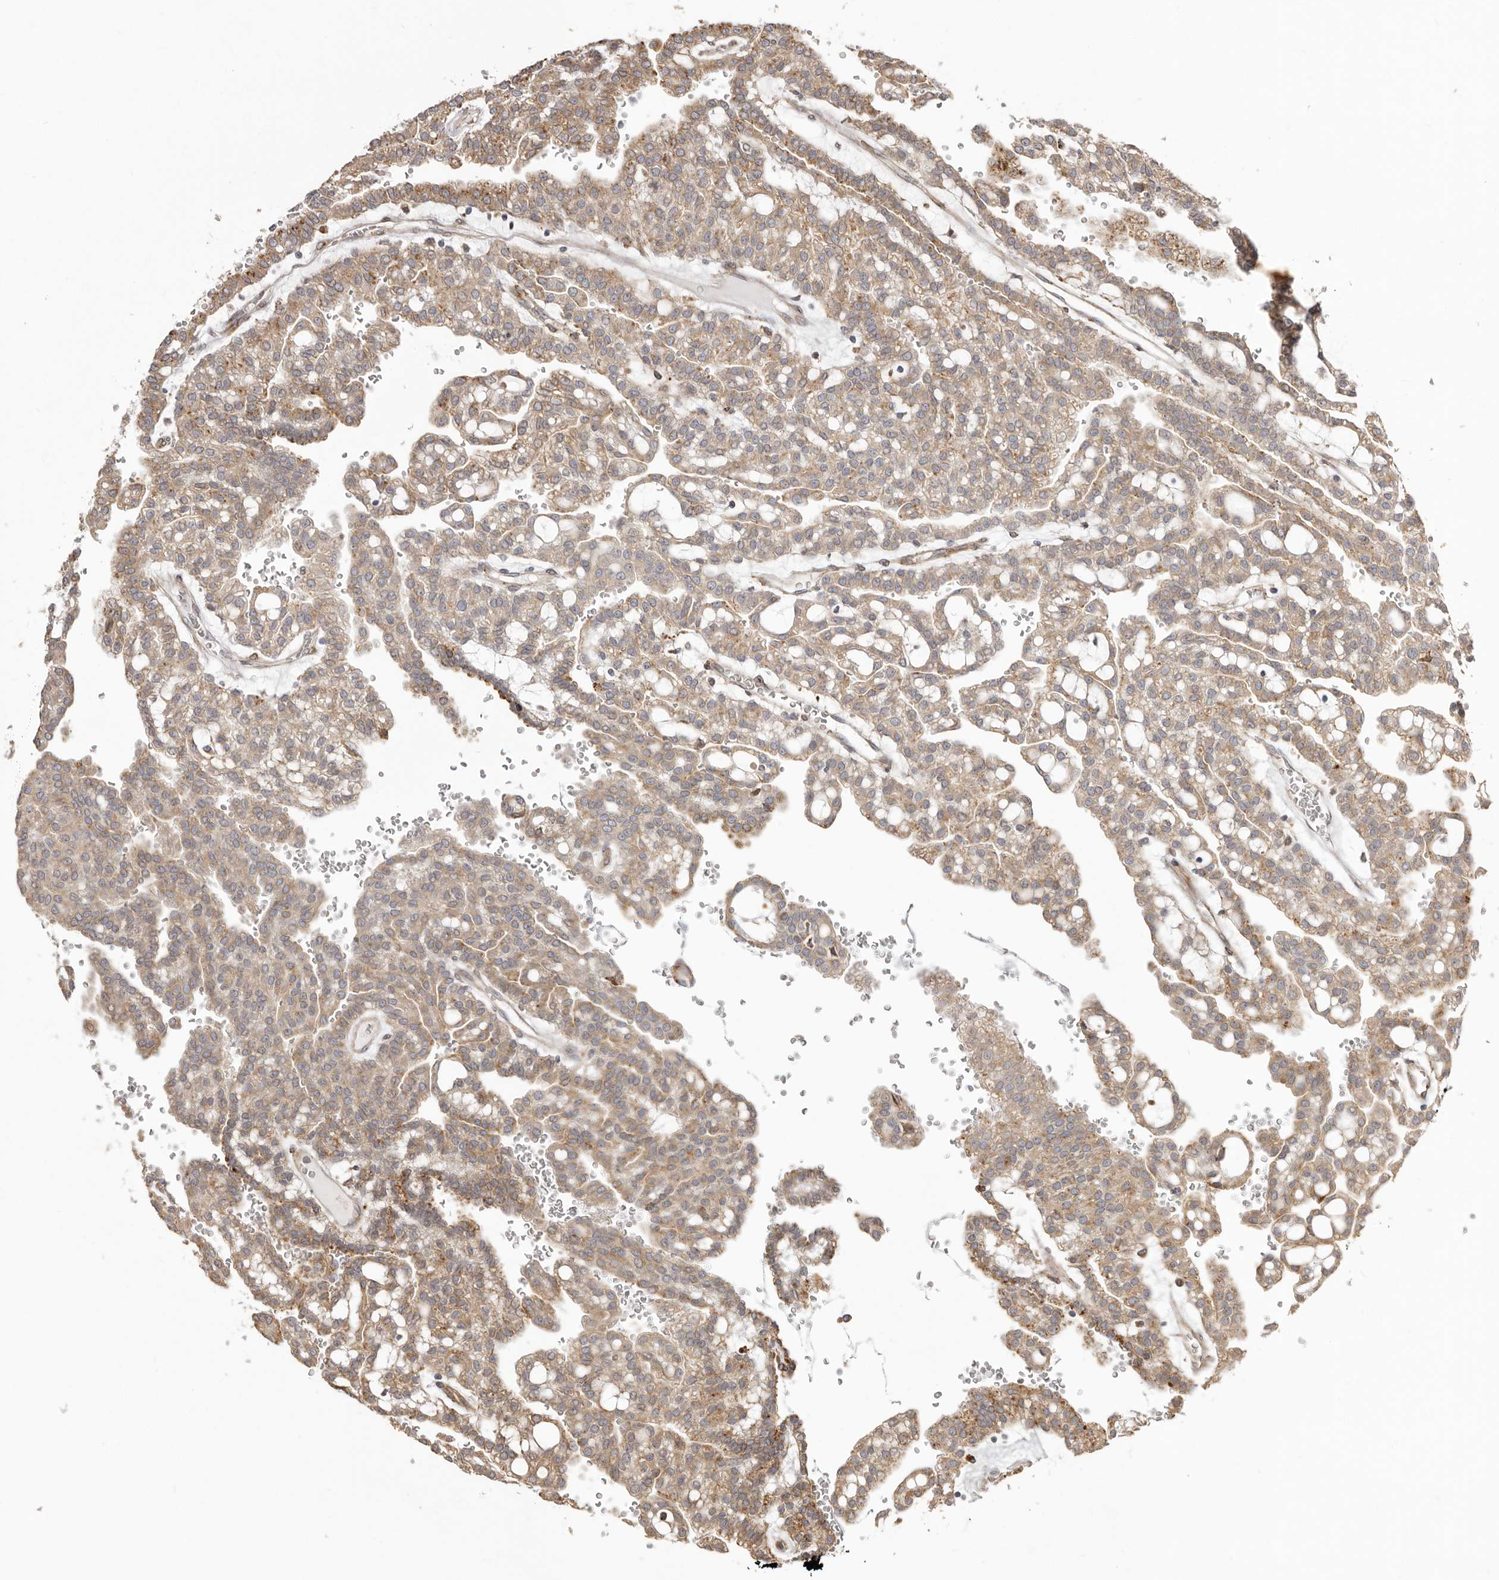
{"staining": {"intensity": "moderate", "quantity": ">75%", "location": "cytoplasmic/membranous"}, "tissue": "renal cancer", "cell_type": "Tumor cells", "image_type": "cancer", "snomed": [{"axis": "morphology", "description": "Adenocarcinoma, NOS"}, {"axis": "topography", "description": "Kidney"}], "caption": "Immunohistochemical staining of human renal cancer (adenocarcinoma) exhibits medium levels of moderate cytoplasmic/membranous positivity in about >75% of tumor cells.", "gene": "NUP43", "patient": {"sex": "male", "age": 63}}